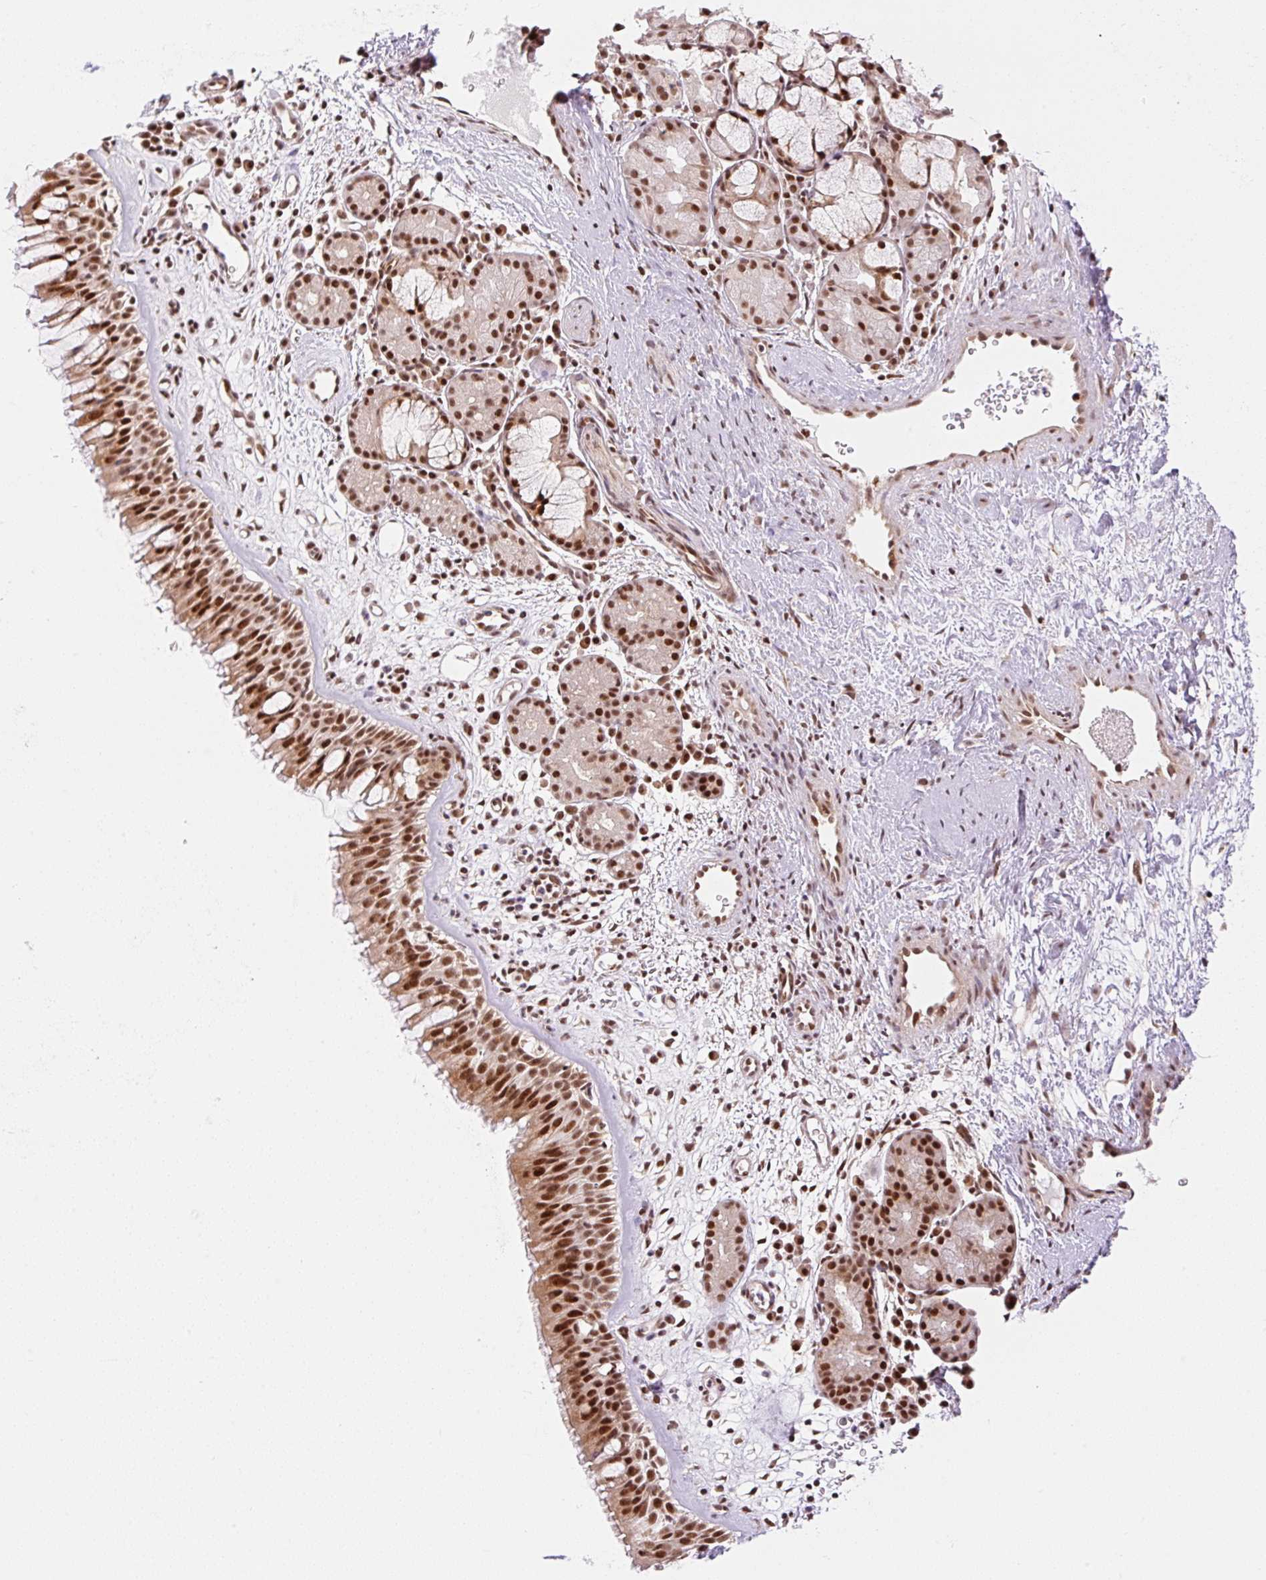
{"staining": {"intensity": "strong", "quantity": ">75%", "location": "nuclear"}, "tissue": "nasopharynx", "cell_type": "Respiratory epithelial cells", "image_type": "normal", "snomed": [{"axis": "morphology", "description": "Normal tissue, NOS"}, {"axis": "topography", "description": "Nasopharynx"}], "caption": "This photomicrograph reveals IHC staining of normal nasopharynx, with high strong nuclear positivity in about >75% of respiratory epithelial cells.", "gene": "INTS8", "patient": {"sex": "male", "age": 65}}